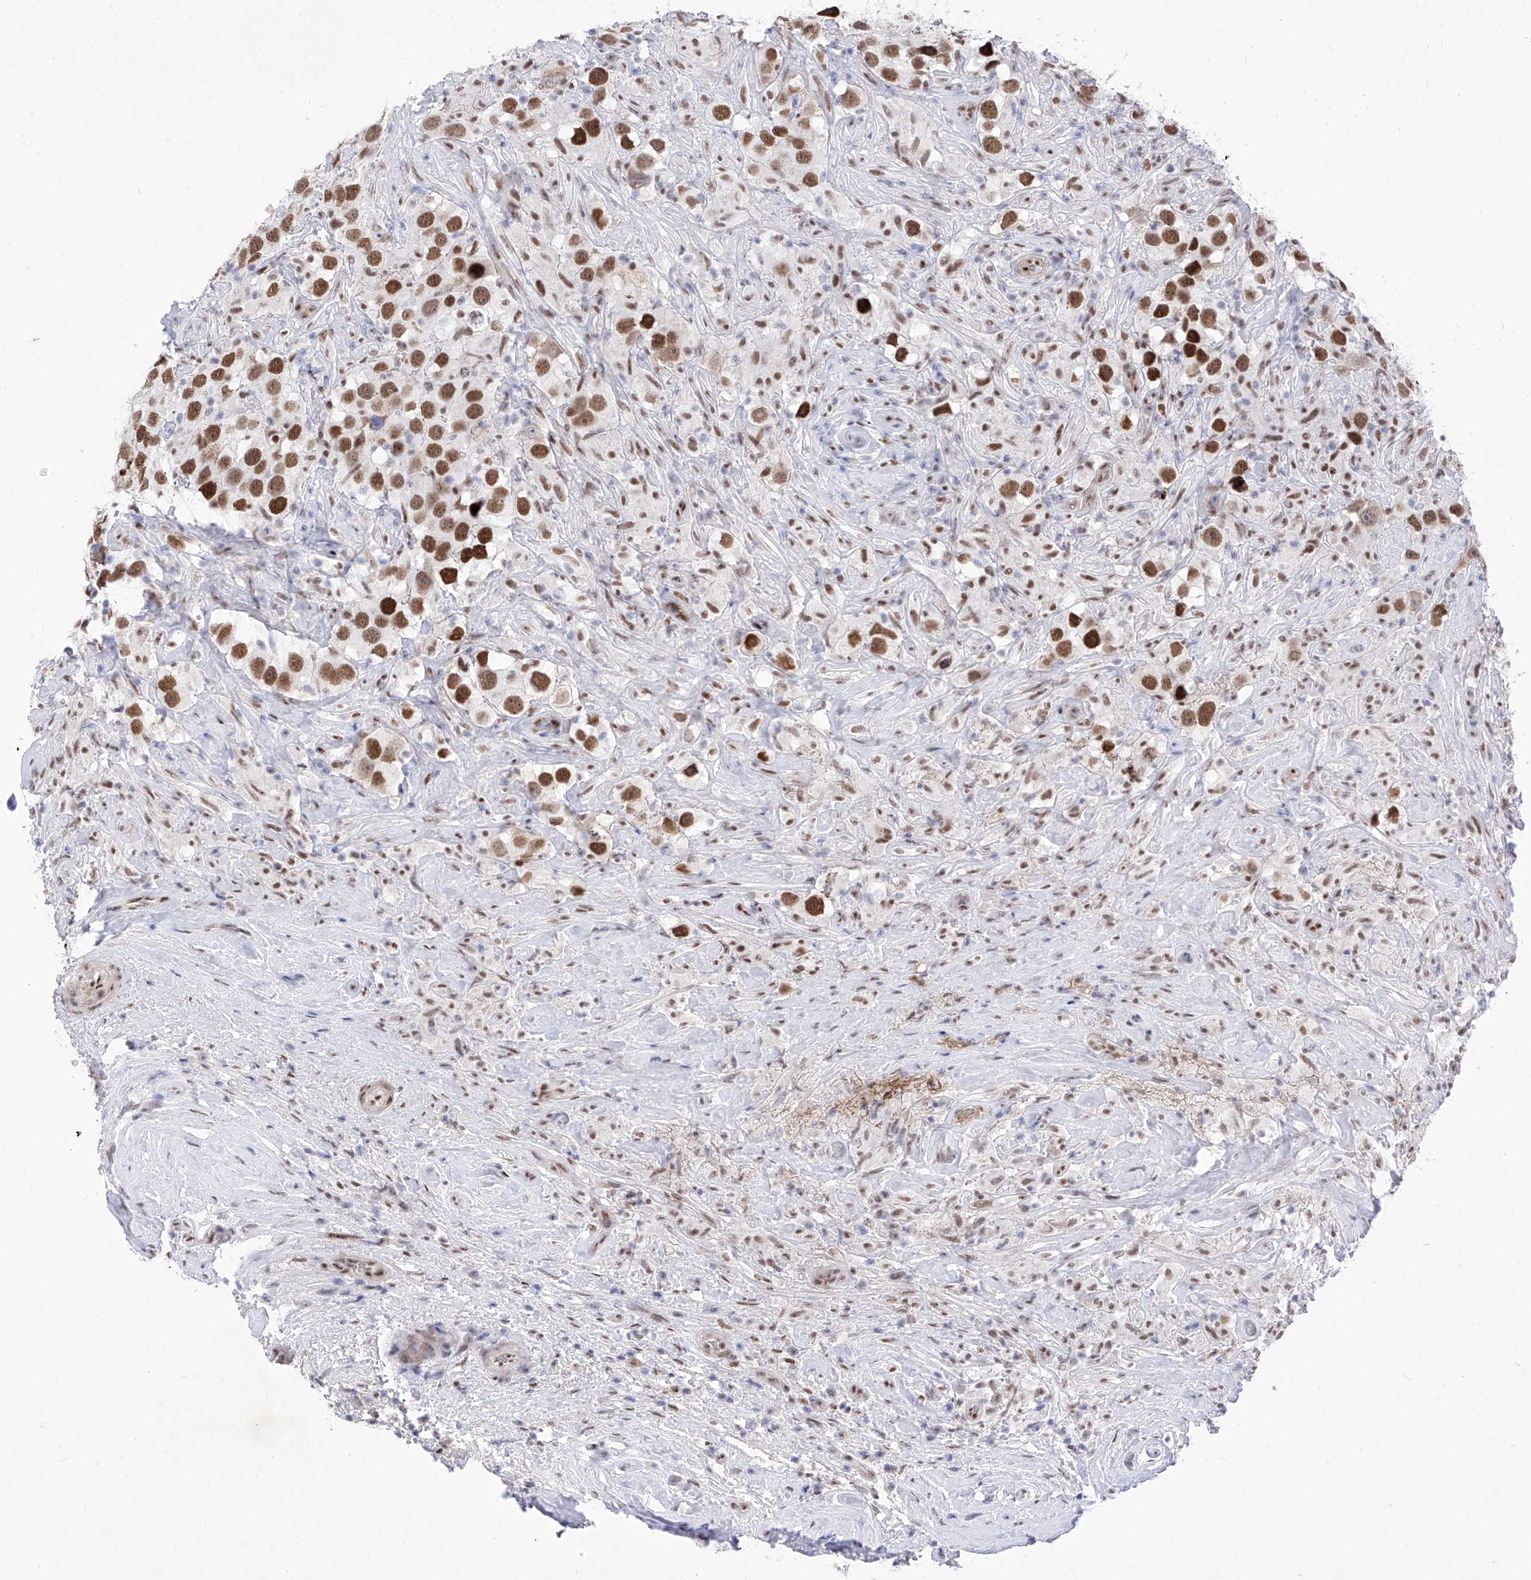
{"staining": {"intensity": "strong", "quantity": ">75%", "location": "nuclear"}, "tissue": "testis cancer", "cell_type": "Tumor cells", "image_type": "cancer", "snomed": [{"axis": "morphology", "description": "Seminoma, NOS"}, {"axis": "topography", "description": "Testis"}], "caption": "This is an image of IHC staining of testis seminoma, which shows strong staining in the nuclear of tumor cells.", "gene": "ATN1", "patient": {"sex": "male", "age": 49}}